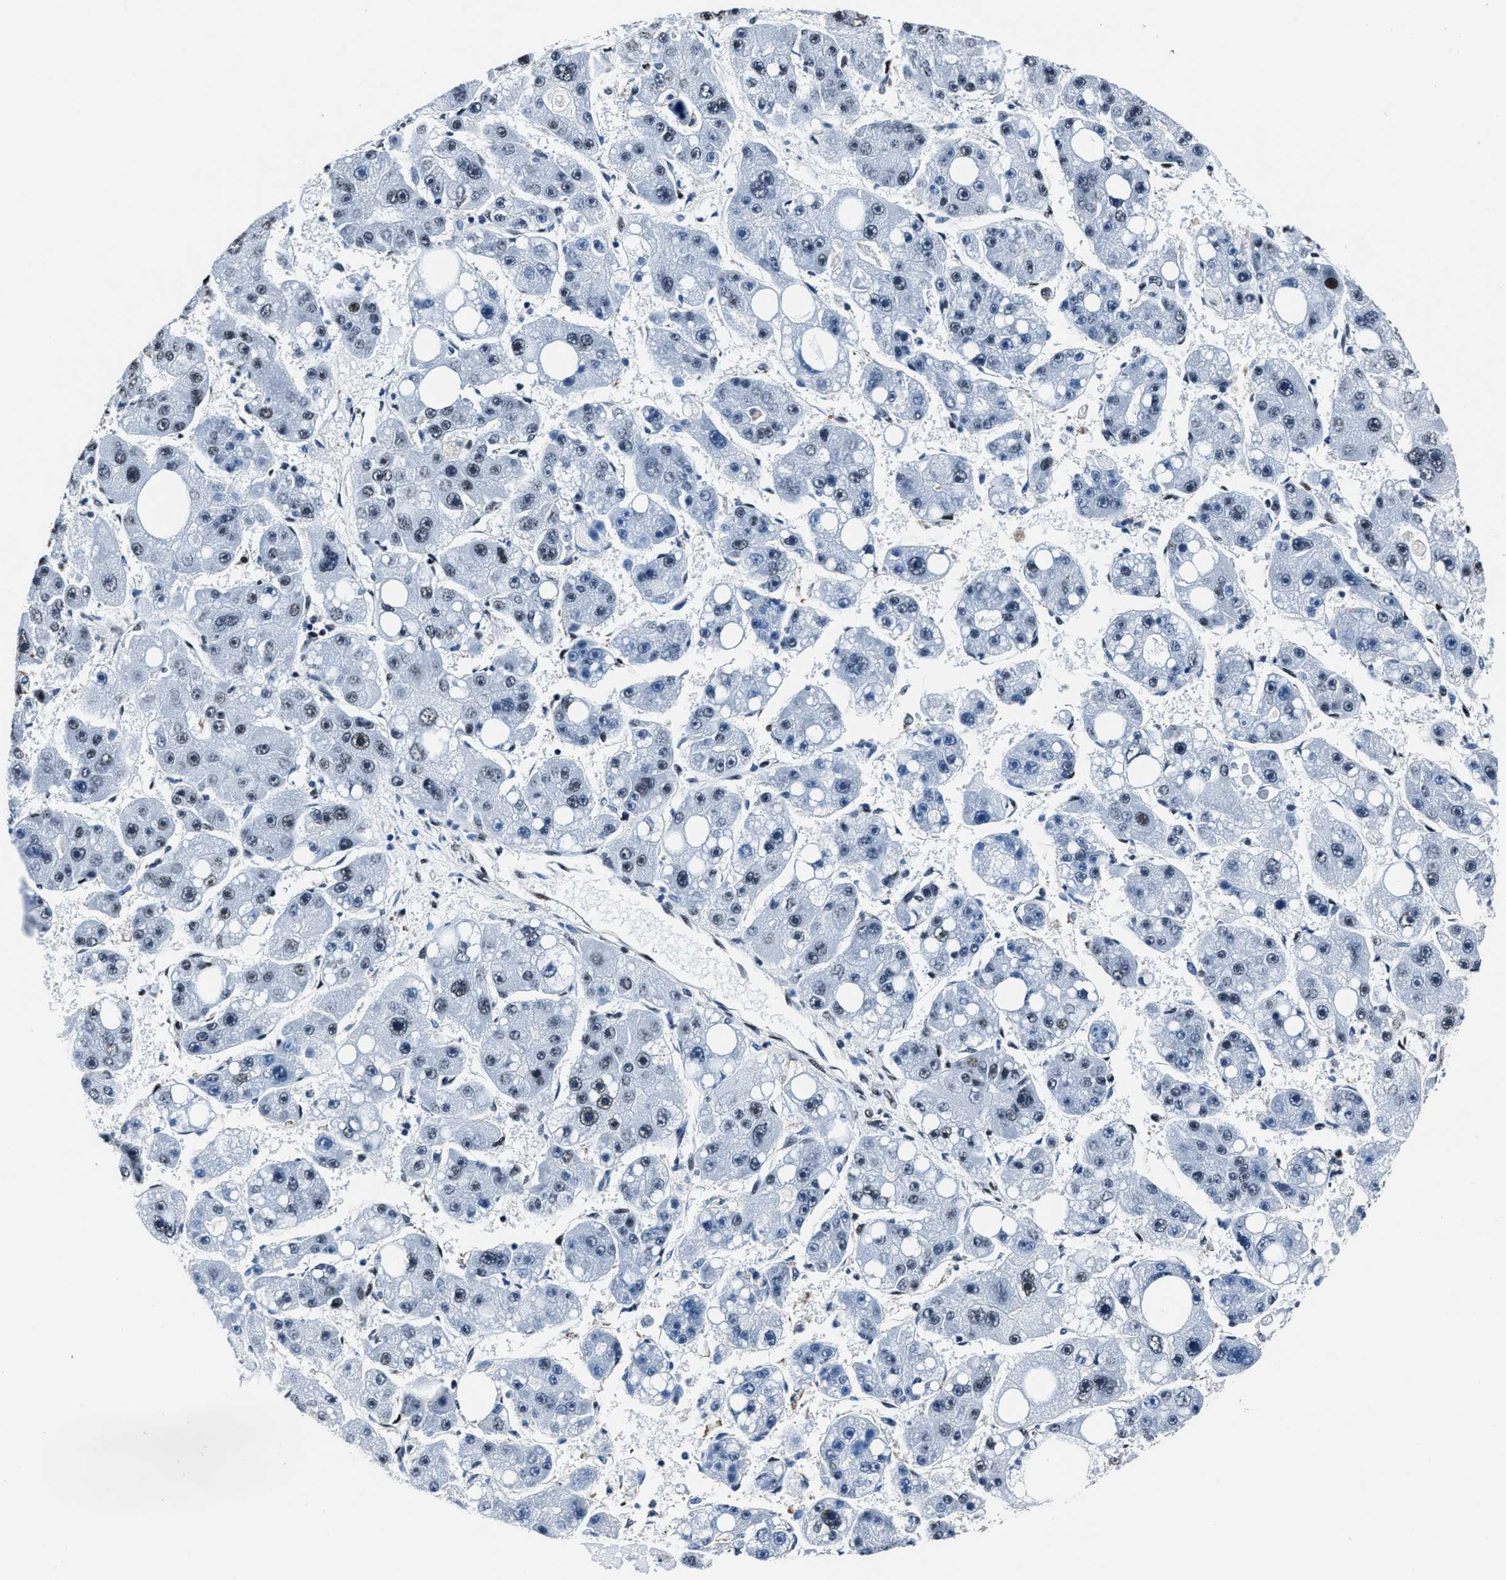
{"staining": {"intensity": "negative", "quantity": "none", "location": "none"}, "tissue": "liver cancer", "cell_type": "Tumor cells", "image_type": "cancer", "snomed": [{"axis": "morphology", "description": "Carcinoma, Hepatocellular, NOS"}, {"axis": "topography", "description": "Liver"}], "caption": "High magnification brightfield microscopy of liver cancer stained with DAB (3,3'-diaminobenzidine) (brown) and counterstained with hematoxylin (blue): tumor cells show no significant positivity.", "gene": "PPIE", "patient": {"sex": "female", "age": 61}}